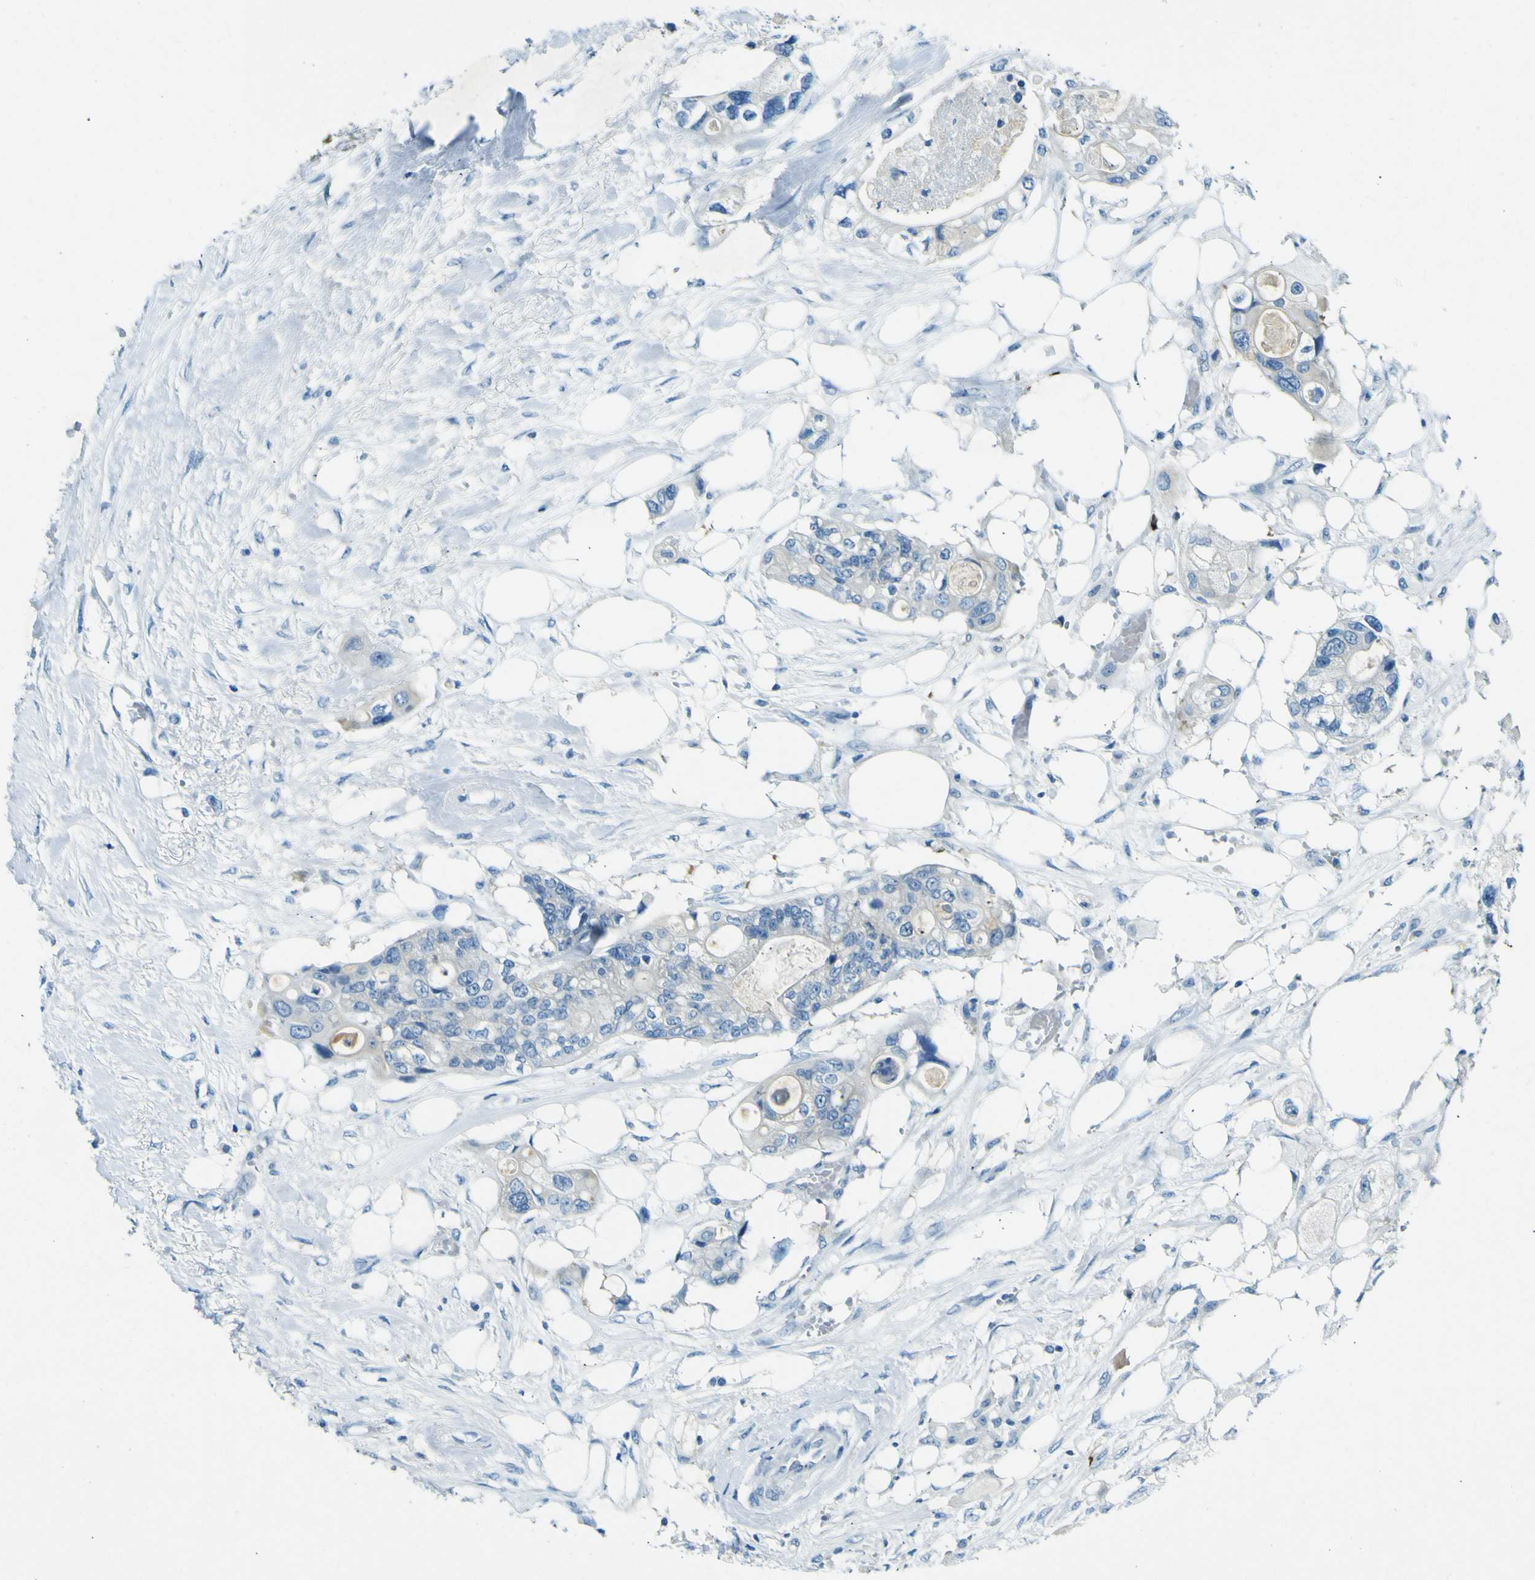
{"staining": {"intensity": "moderate", "quantity": "<25%", "location": "cytoplasmic/membranous"}, "tissue": "colorectal cancer", "cell_type": "Tumor cells", "image_type": "cancer", "snomed": [{"axis": "morphology", "description": "Adenocarcinoma, NOS"}, {"axis": "topography", "description": "Colon"}], "caption": "A brown stain highlights moderate cytoplasmic/membranous expression of a protein in human colorectal cancer tumor cells.", "gene": "SORCS1", "patient": {"sex": "female", "age": 57}}